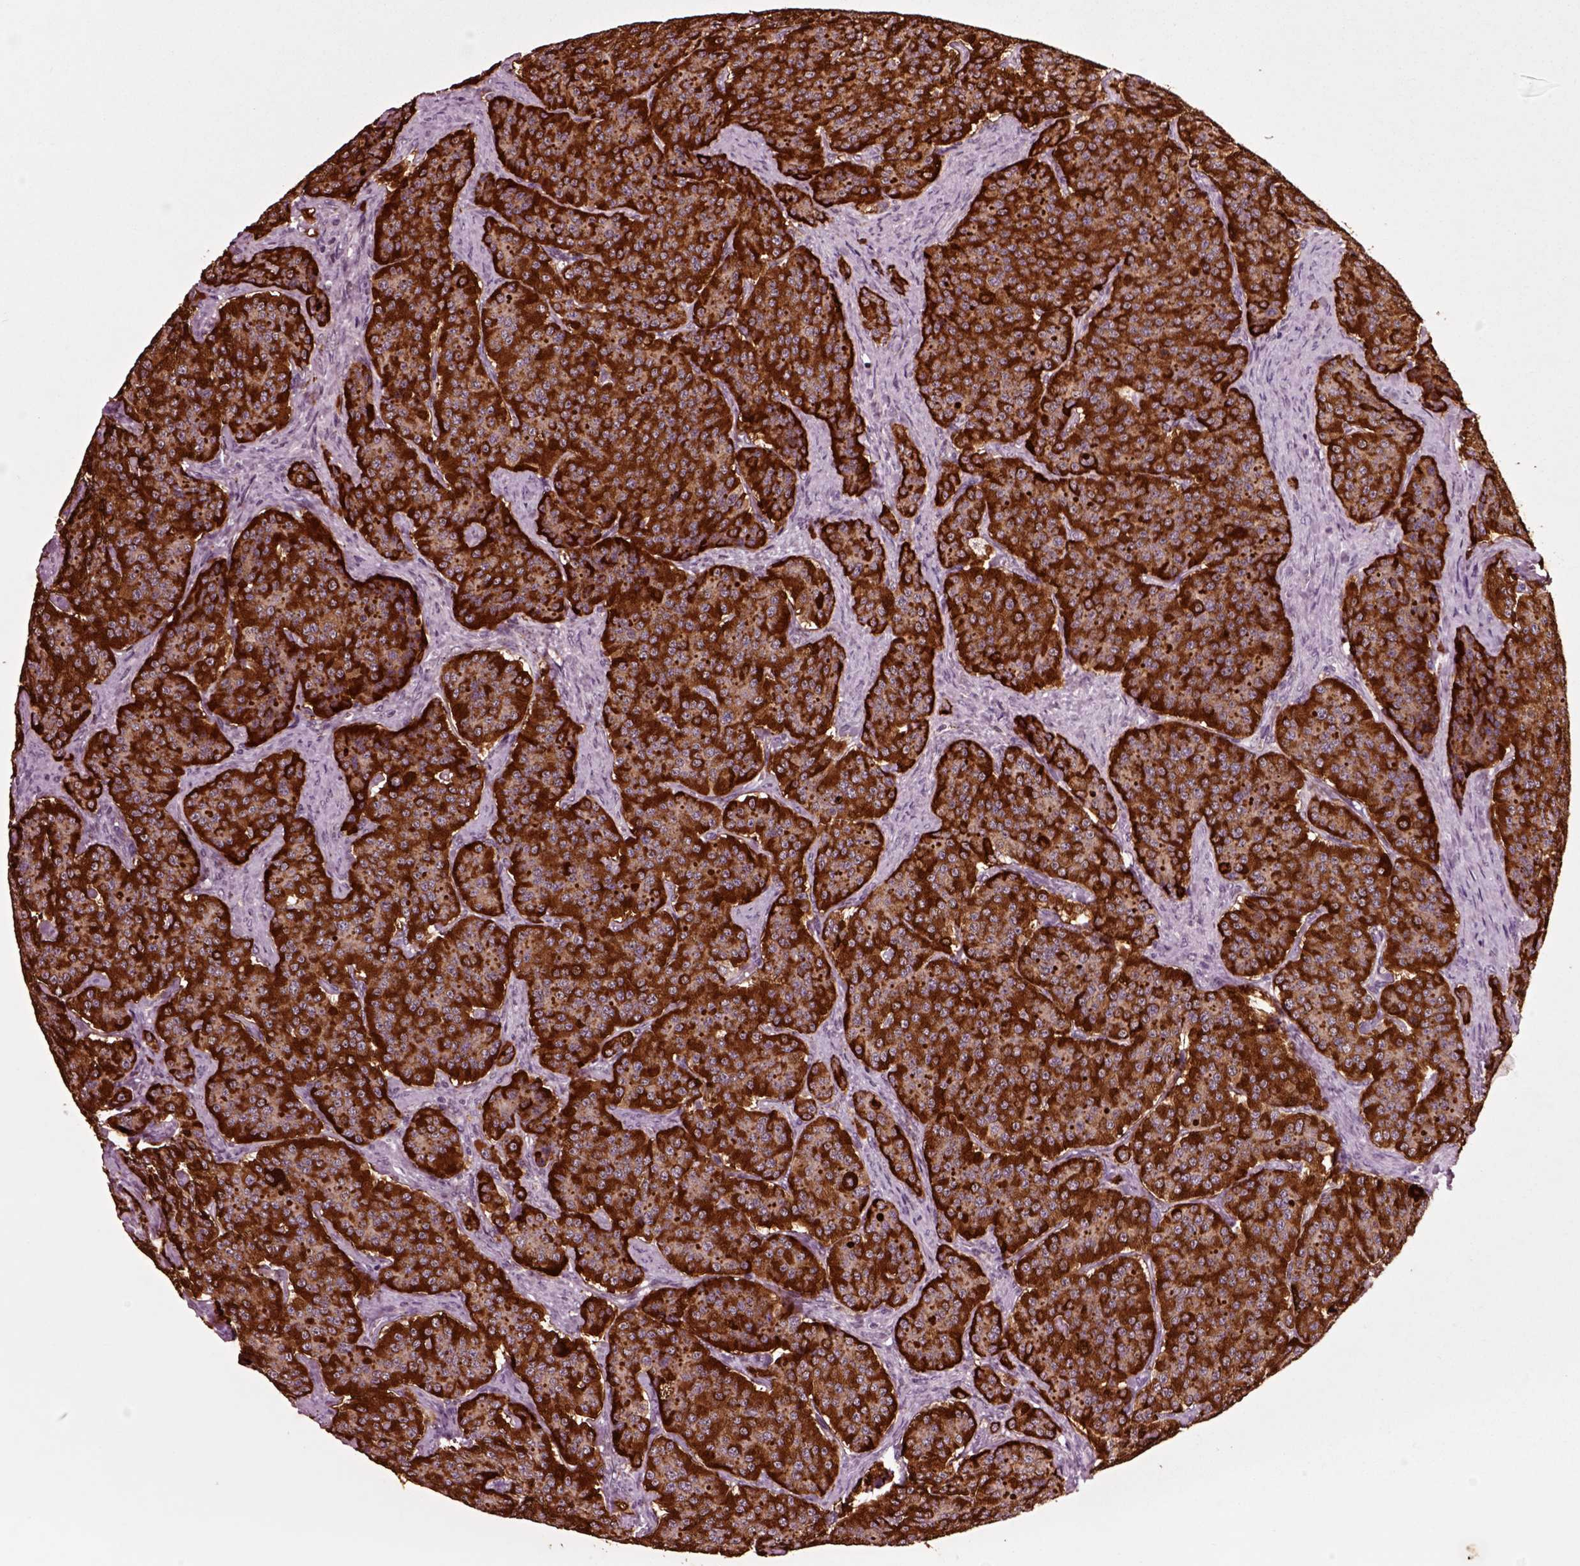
{"staining": {"intensity": "strong", "quantity": ">75%", "location": "cytoplasmic/membranous"}, "tissue": "carcinoid", "cell_type": "Tumor cells", "image_type": "cancer", "snomed": [{"axis": "morphology", "description": "Carcinoid, malignant, NOS"}, {"axis": "topography", "description": "Small intestine"}], "caption": "Human carcinoid stained for a protein (brown) shows strong cytoplasmic/membranous positive expression in about >75% of tumor cells.", "gene": "CHGB", "patient": {"sex": "female", "age": 58}}